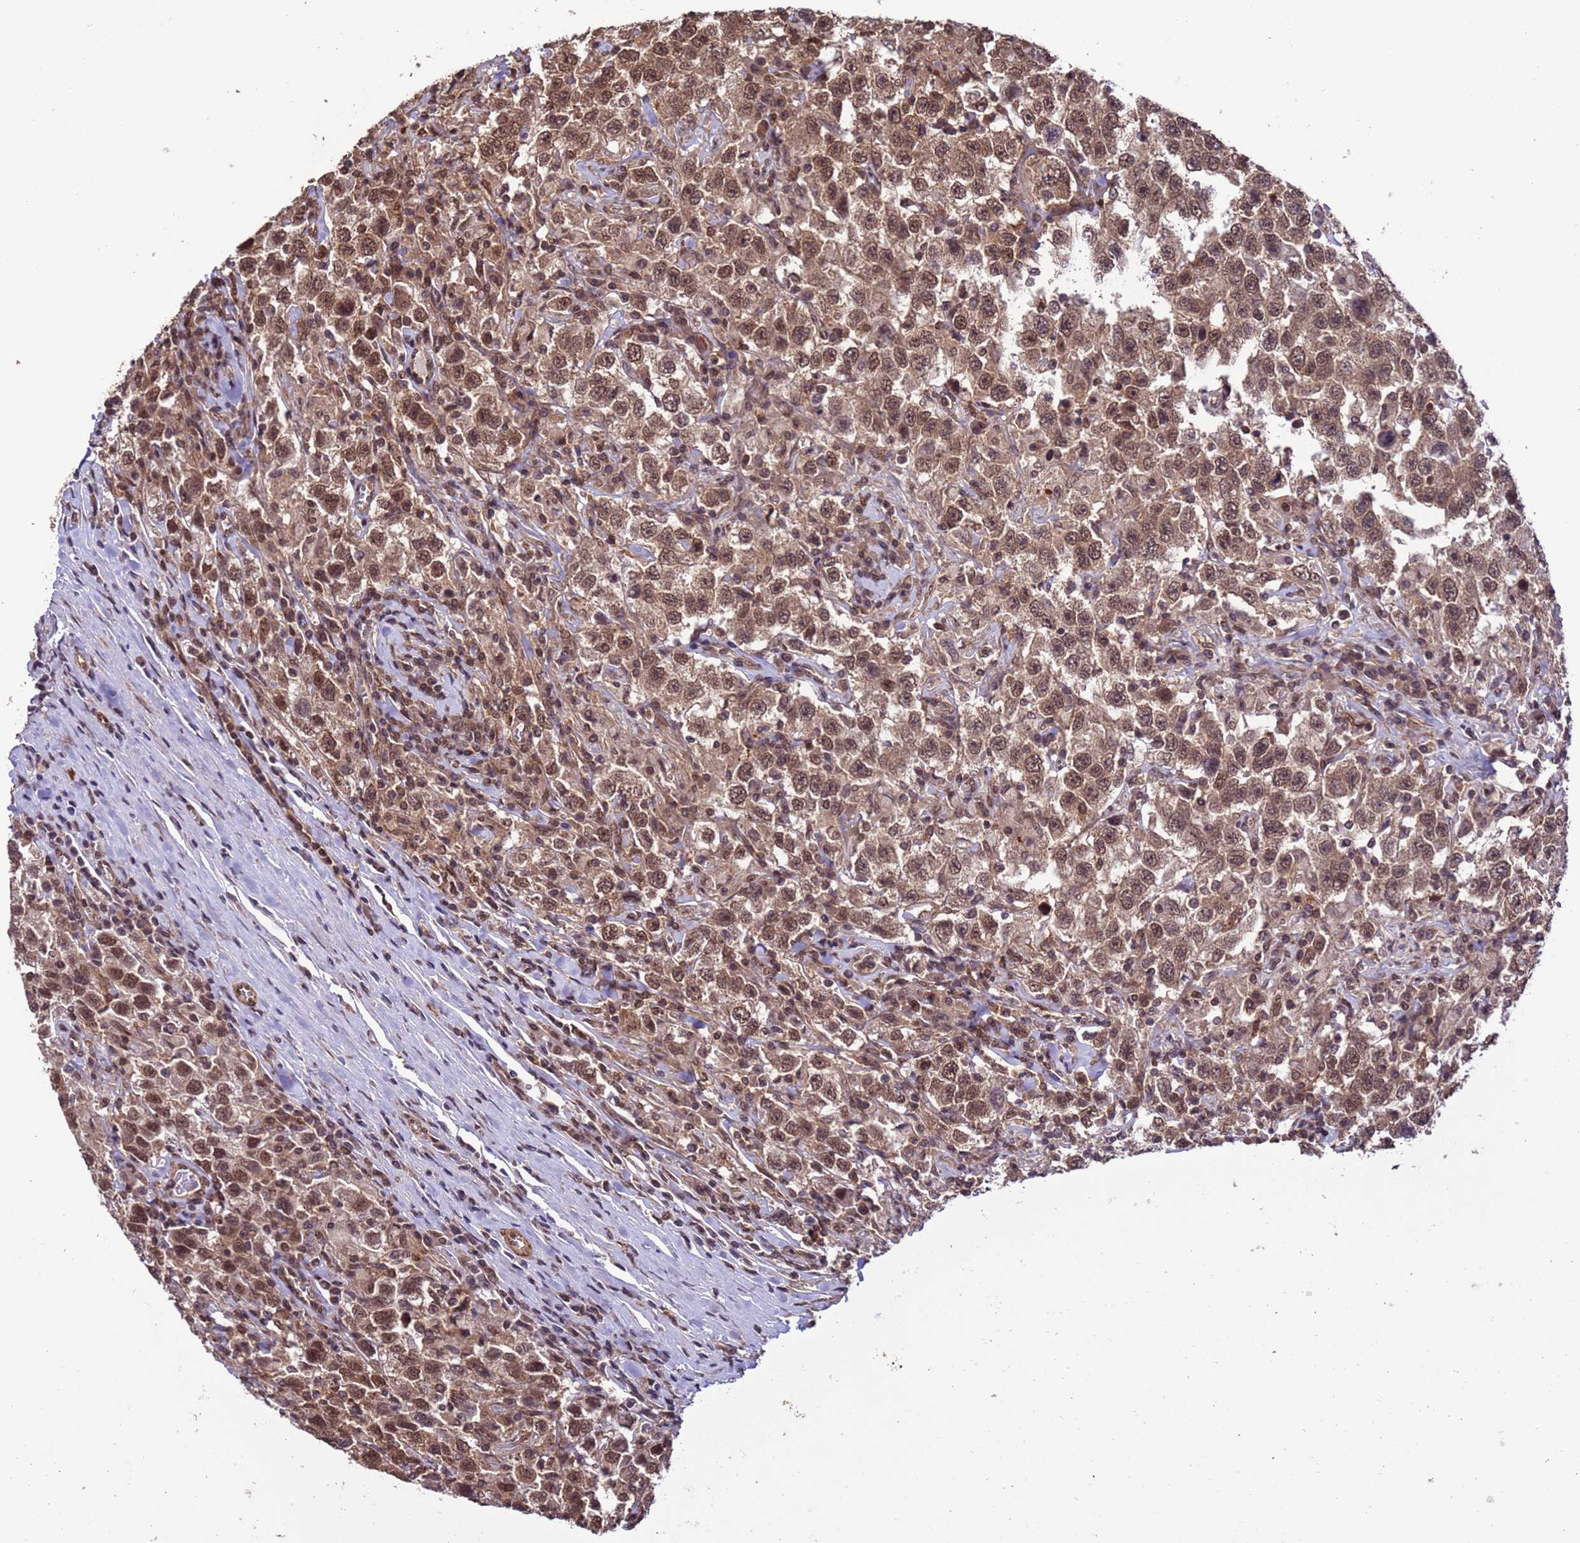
{"staining": {"intensity": "moderate", "quantity": ">75%", "location": "cytoplasmic/membranous,nuclear"}, "tissue": "testis cancer", "cell_type": "Tumor cells", "image_type": "cancer", "snomed": [{"axis": "morphology", "description": "Seminoma, NOS"}, {"axis": "topography", "description": "Testis"}], "caption": "DAB immunohistochemical staining of human seminoma (testis) reveals moderate cytoplasmic/membranous and nuclear protein expression in approximately >75% of tumor cells.", "gene": "VSTM4", "patient": {"sex": "male", "age": 41}}